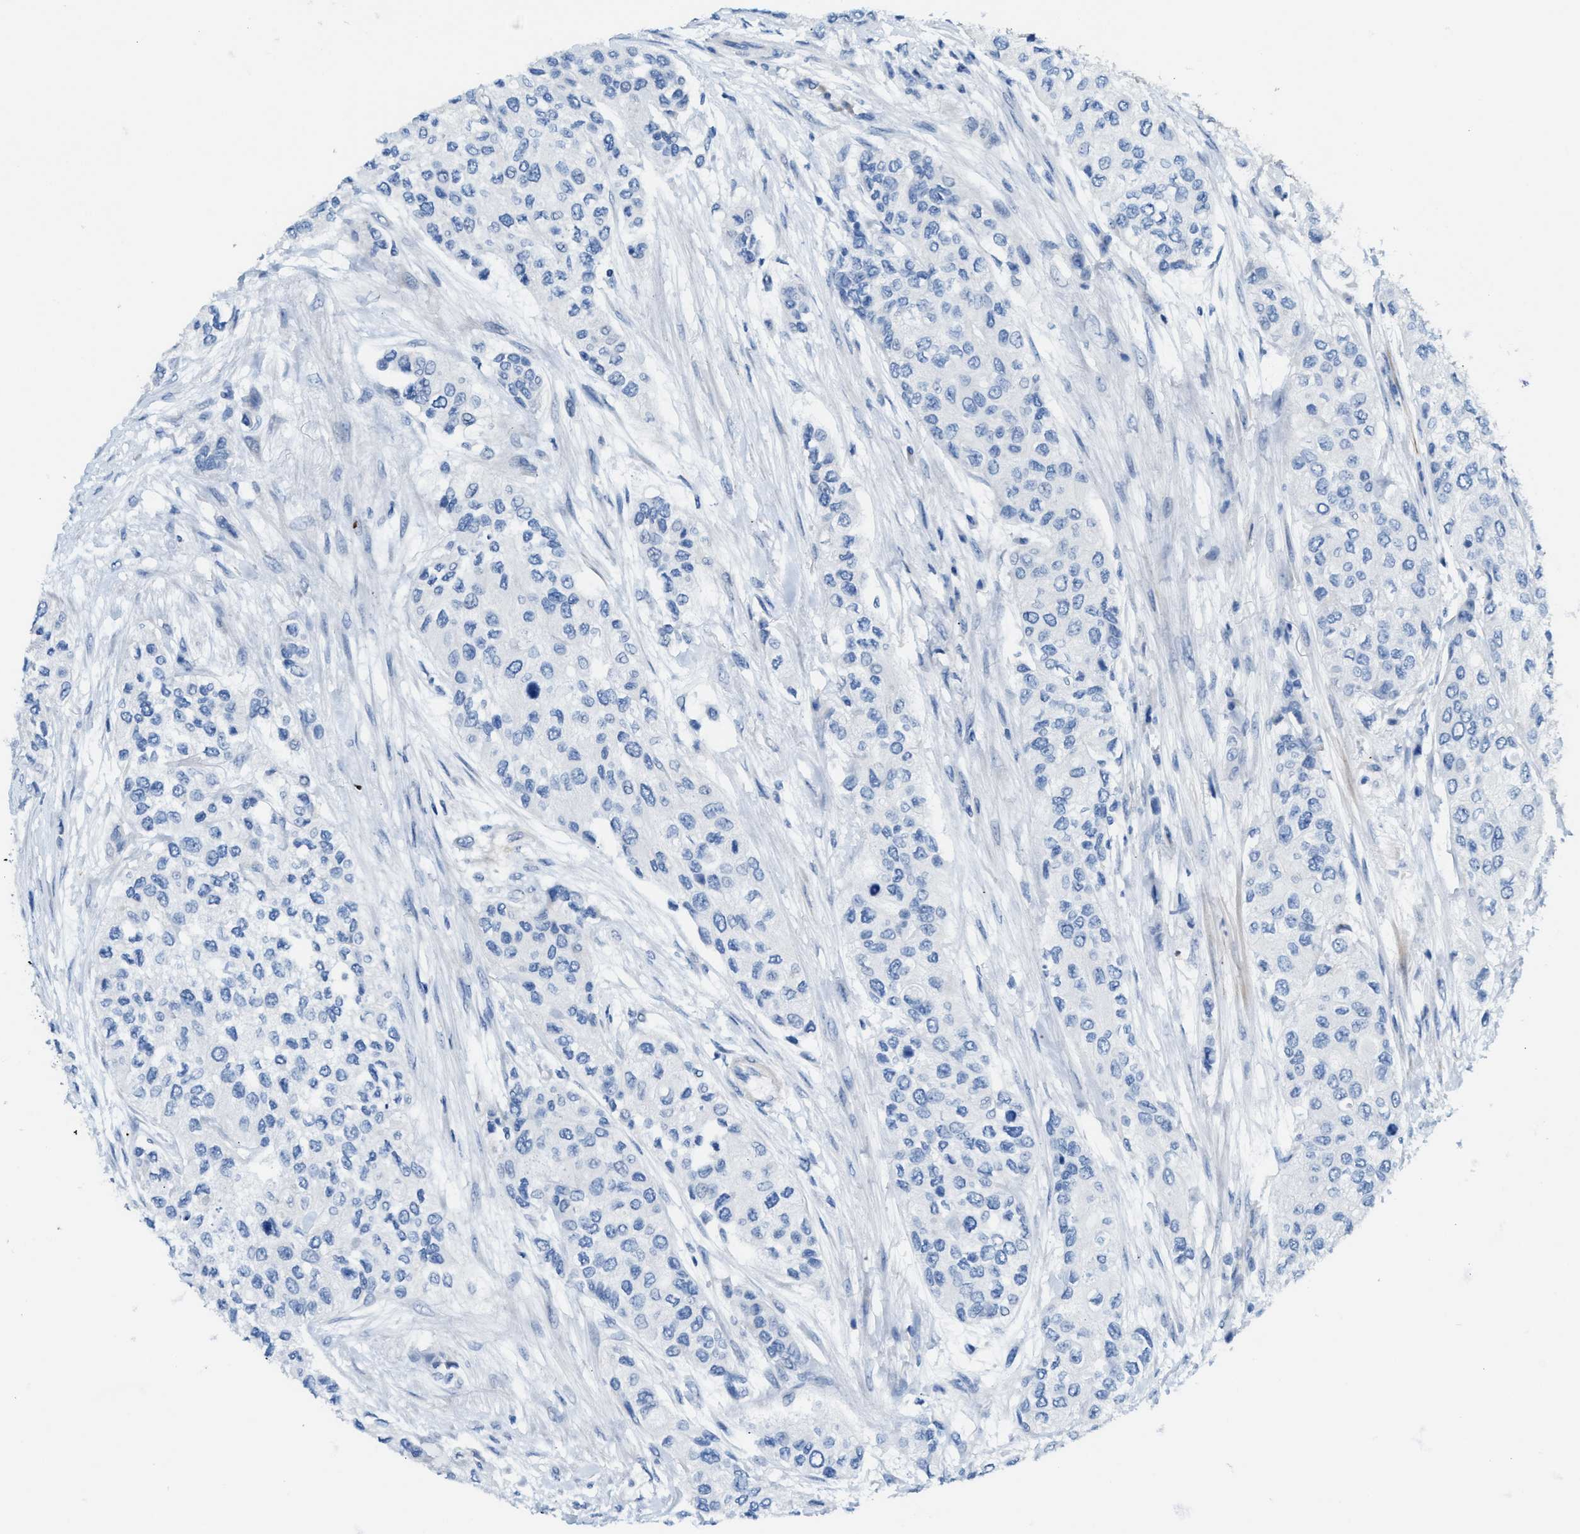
{"staining": {"intensity": "negative", "quantity": "none", "location": "none"}, "tissue": "urothelial cancer", "cell_type": "Tumor cells", "image_type": "cancer", "snomed": [{"axis": "morphology", "description": "Urothelial carcinoma, High grade"}, {"axis": "topography", "description": "Urinary bladder"}], "caption": "The histopathology image shows no significant expression in tumor cells of urothelial cancer. The staining is performed using DAB brown chromogen with nuclei counter-stained in using hematoxylin.", "gene": "MPP3", "patient": {"sex": "female", "age": 56}}